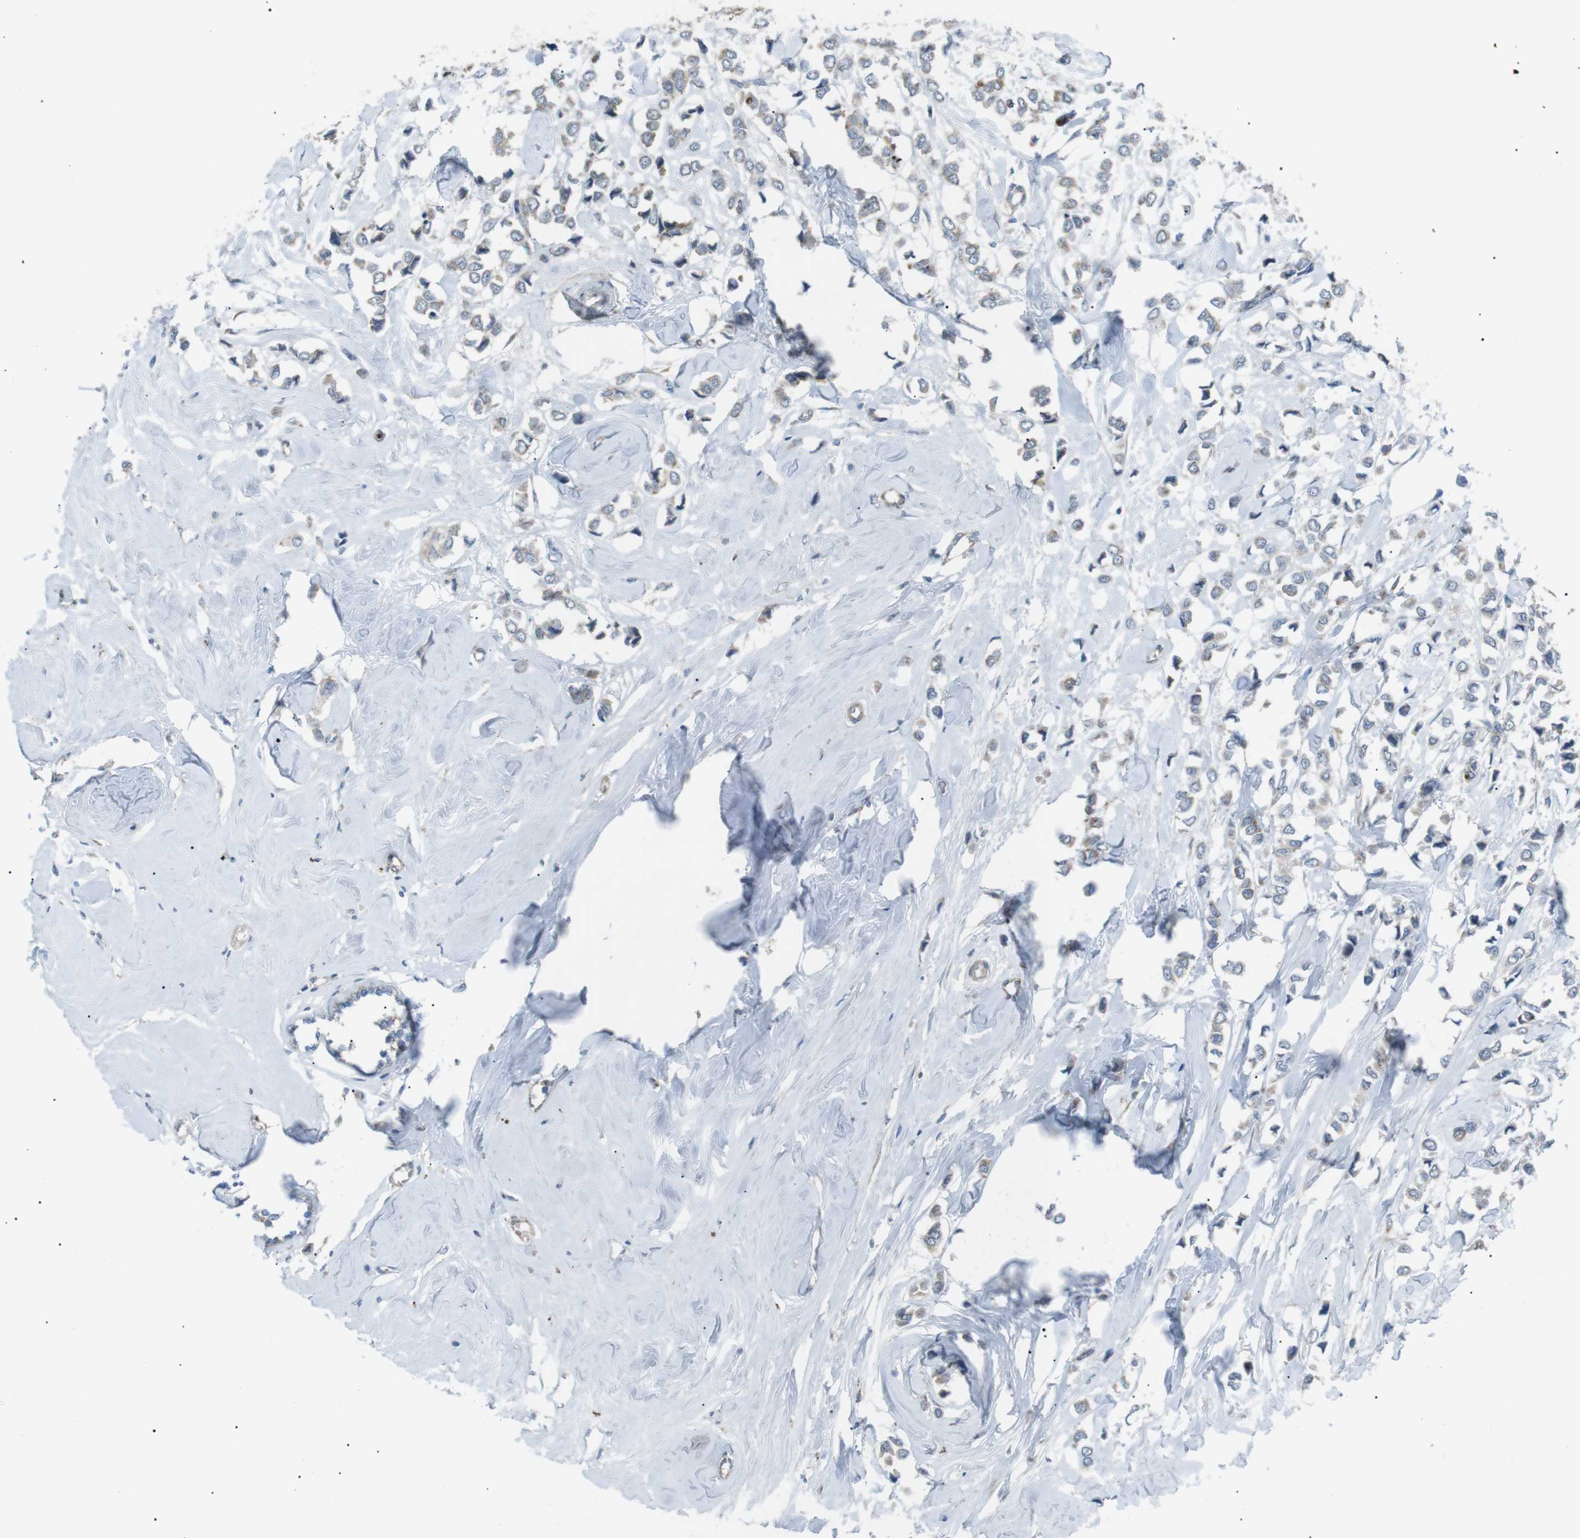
{"staining": {"intensity": "weak", "quantity": "25%-75%", "location": "cytoplasmic/membranous"}, "tissue": "breast cancer", "cell_type": "Tumor cells", "image_type": "cancer", "snomed": [{"axis": "morphology", "description": "Lobular carcinoma"}, {"axis": "topography", "description": "Breast"}], "caption": "Breast cancer (lobular carcinoma) stained for a protein (brown) demonstrates weak cytoplasmic/membranous positive positivity in approximately 25%-75% of tumor cells.", "gene": "B4GALNT2", "patient": {"sex": "female", "age": 51}}